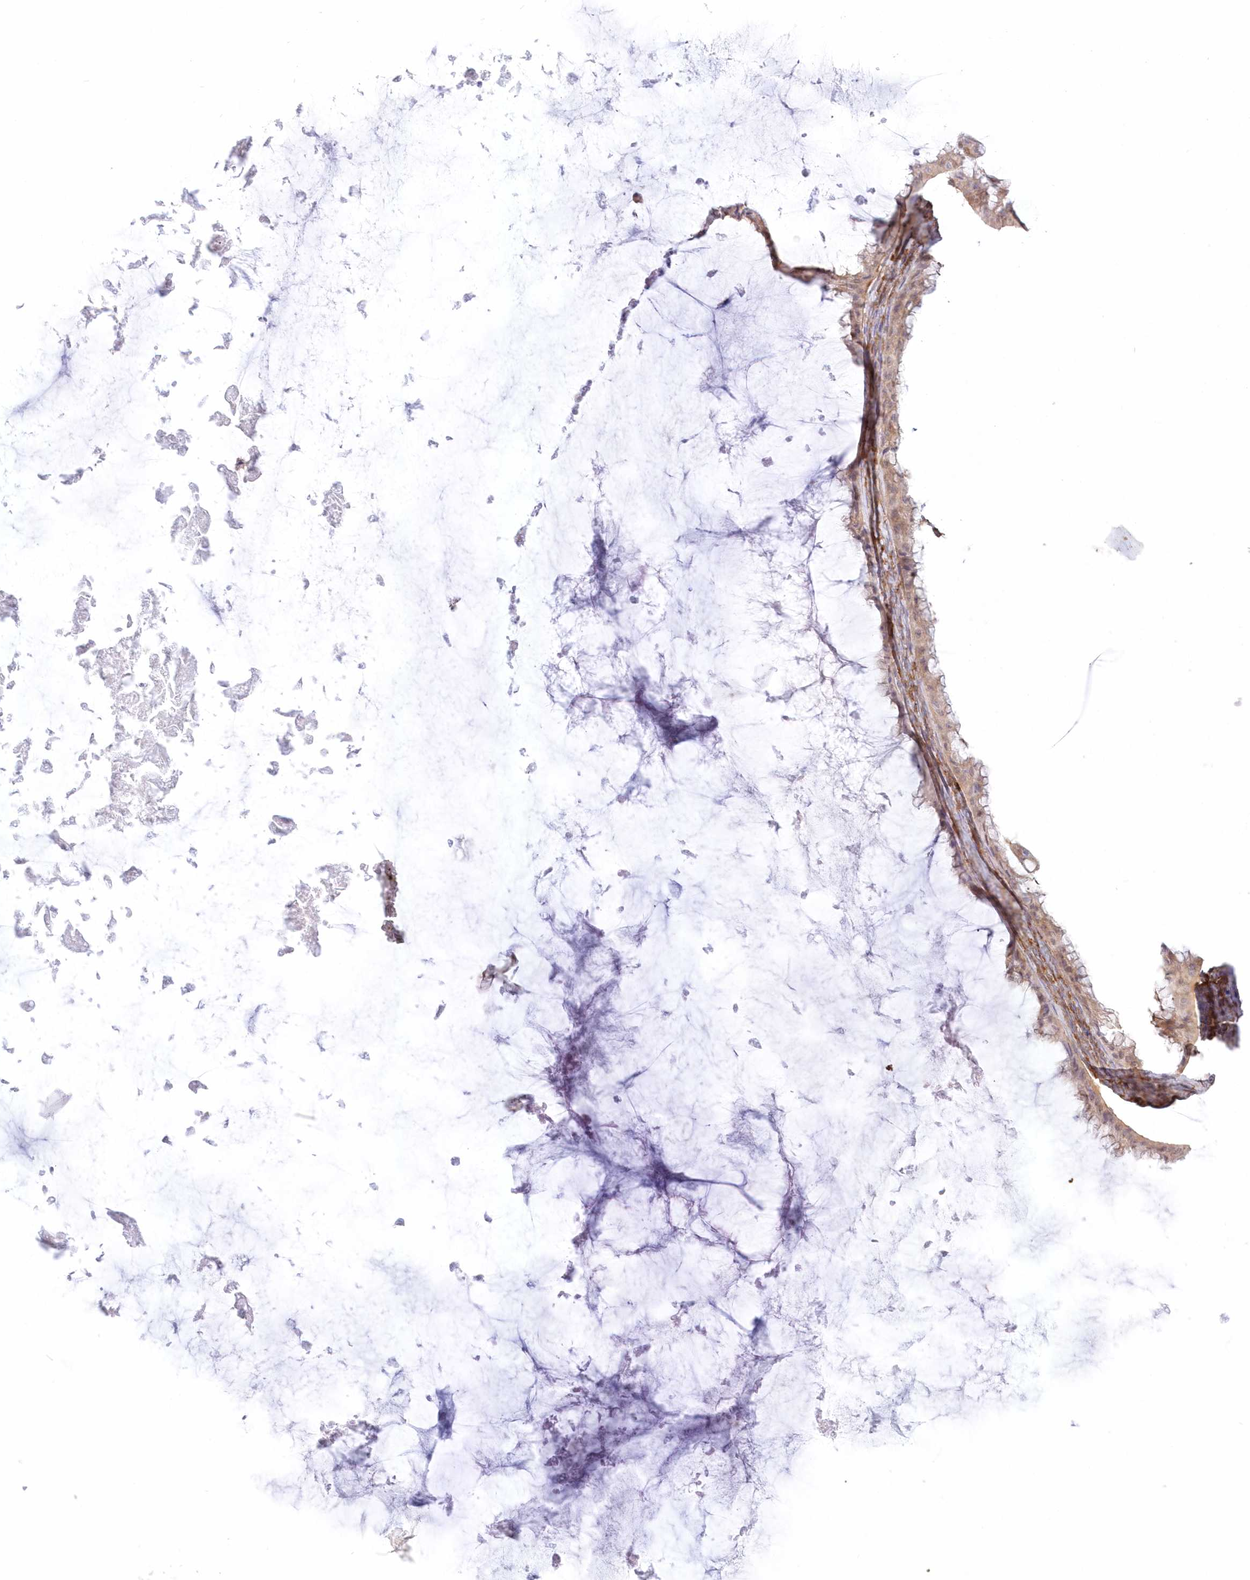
{"staining": {"intensity": "weak", "quantity": ">75%", "location": "cytoplasmic/membranous"}, "tissue": "ovarian cancer", "cell_type": "Tumor cells", "image_type": "cancer", "snomed": [{"axis": "morphology", "description": "Cystadenocarcinoma, mucinous, NOS"}, {"axis": "topography", "description": "Ovary"}], "caption": "Immunohistochemistry (IHC) micrograph of neoplastic tissue: human ovarian cancer stained using immunohistochemistry shows low levels of weak protein expression localized specifically in the cytoplasmic/membranous of tumor cells, appearing as a cytoplasmic/membranous brown color.", "gene": "SH3PXD2B", "patient": {"sex": "female", "age": 61}}